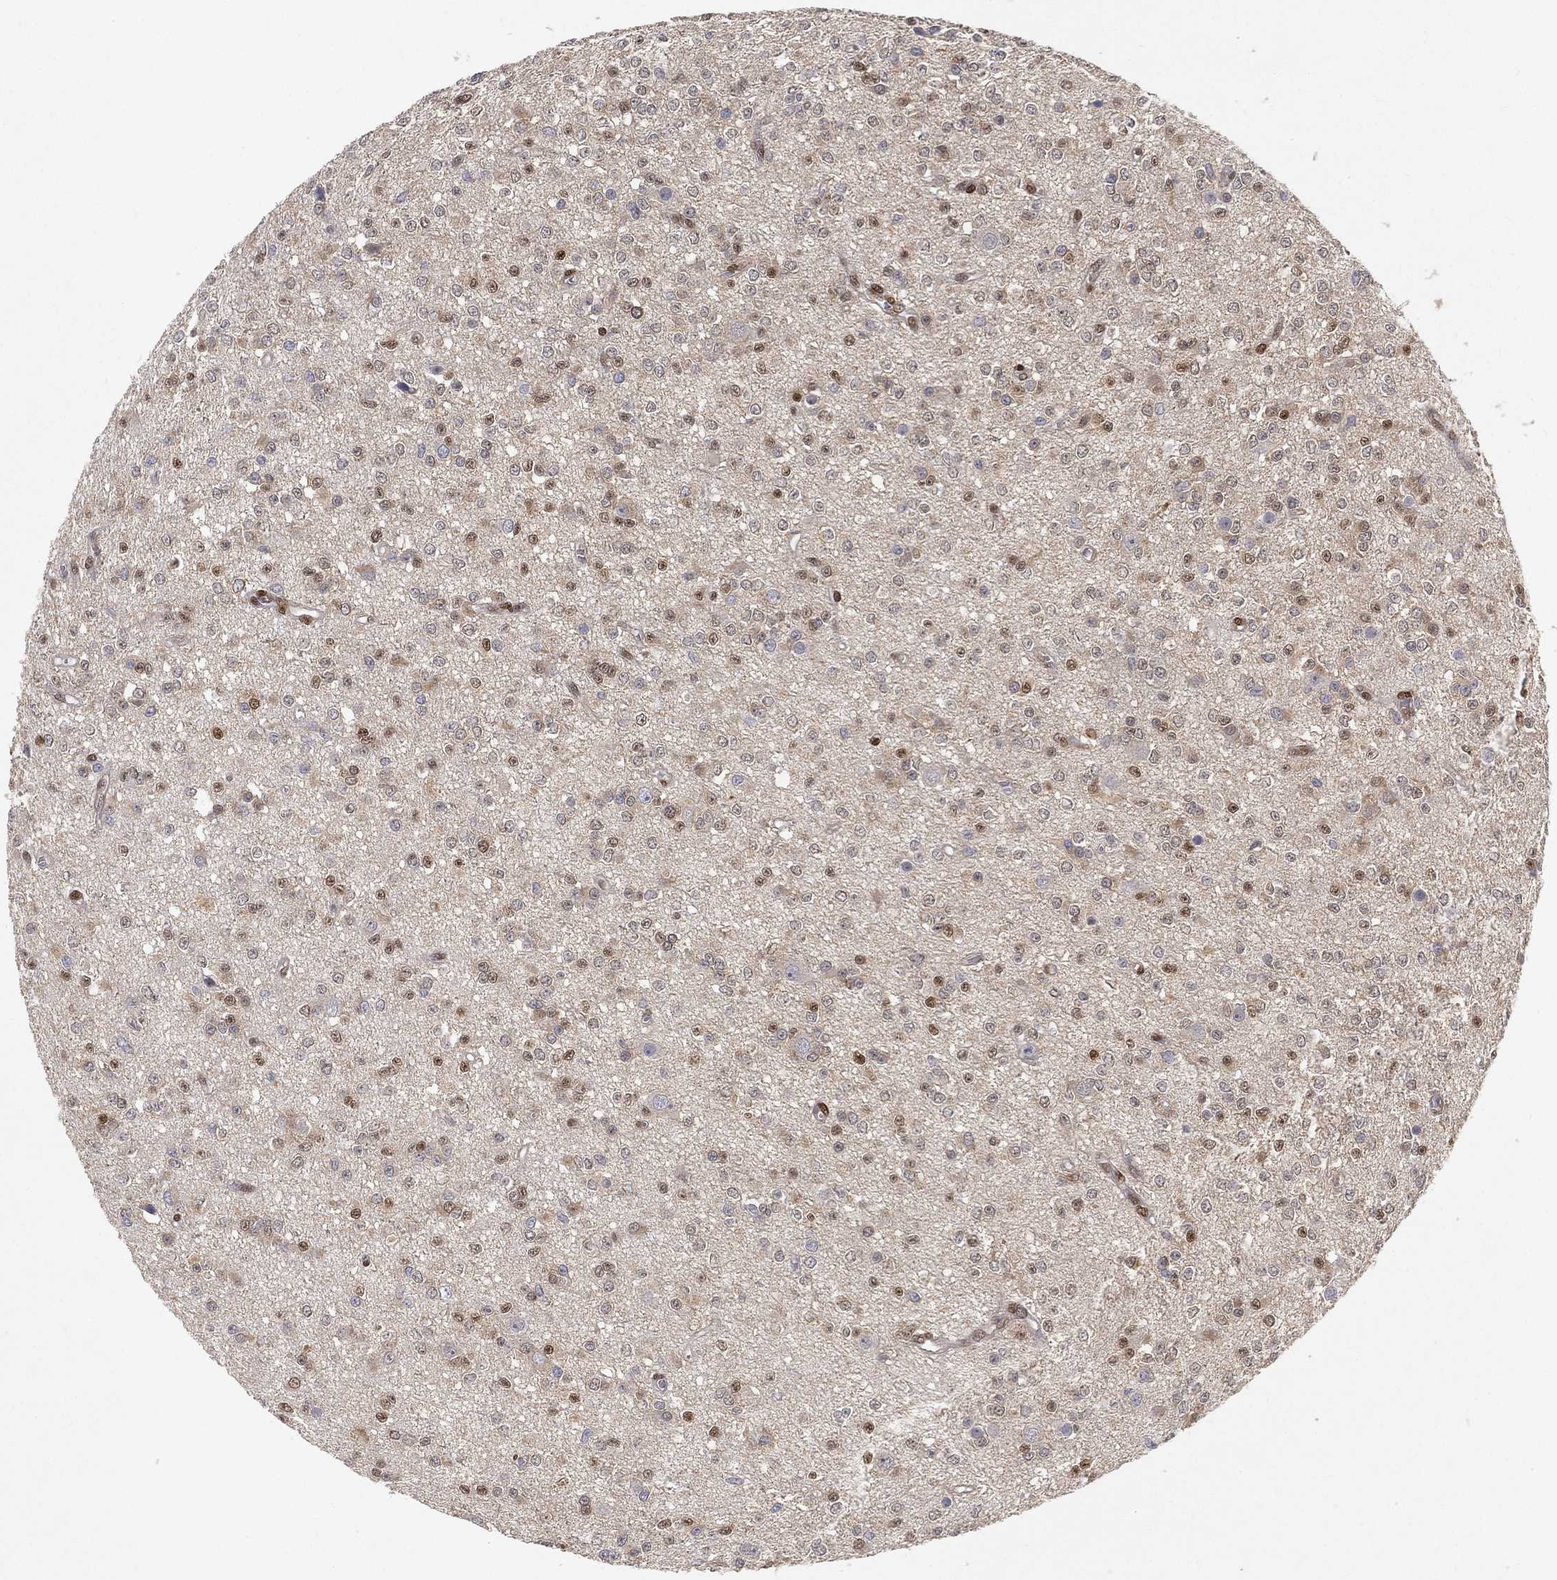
{"staining": {"intensity": "moderate", "quantity": "25%-75%", "location": "nuclear"}, "tissue": "glioma", "cell_type": "Tumor cells", "image_type": "cancer", "snomed": [{"axis": "morphology", "description": "Glioma, malignant, Low grade"}, {"axis": "topography", "description": "Brain"}], "caption": "Malignant glioma (low-grade) tissue shows moderate nuclear positivity in about 25%-75% of tumor cells, visualized by immunohistochemistry. The staining is performed using DAB brown chromogen to label protein expression. The nuclei are counter-stained blue using hematoxylin.", "gene": "CRTC3", "patient": {"sex": "female", "age": 45}}